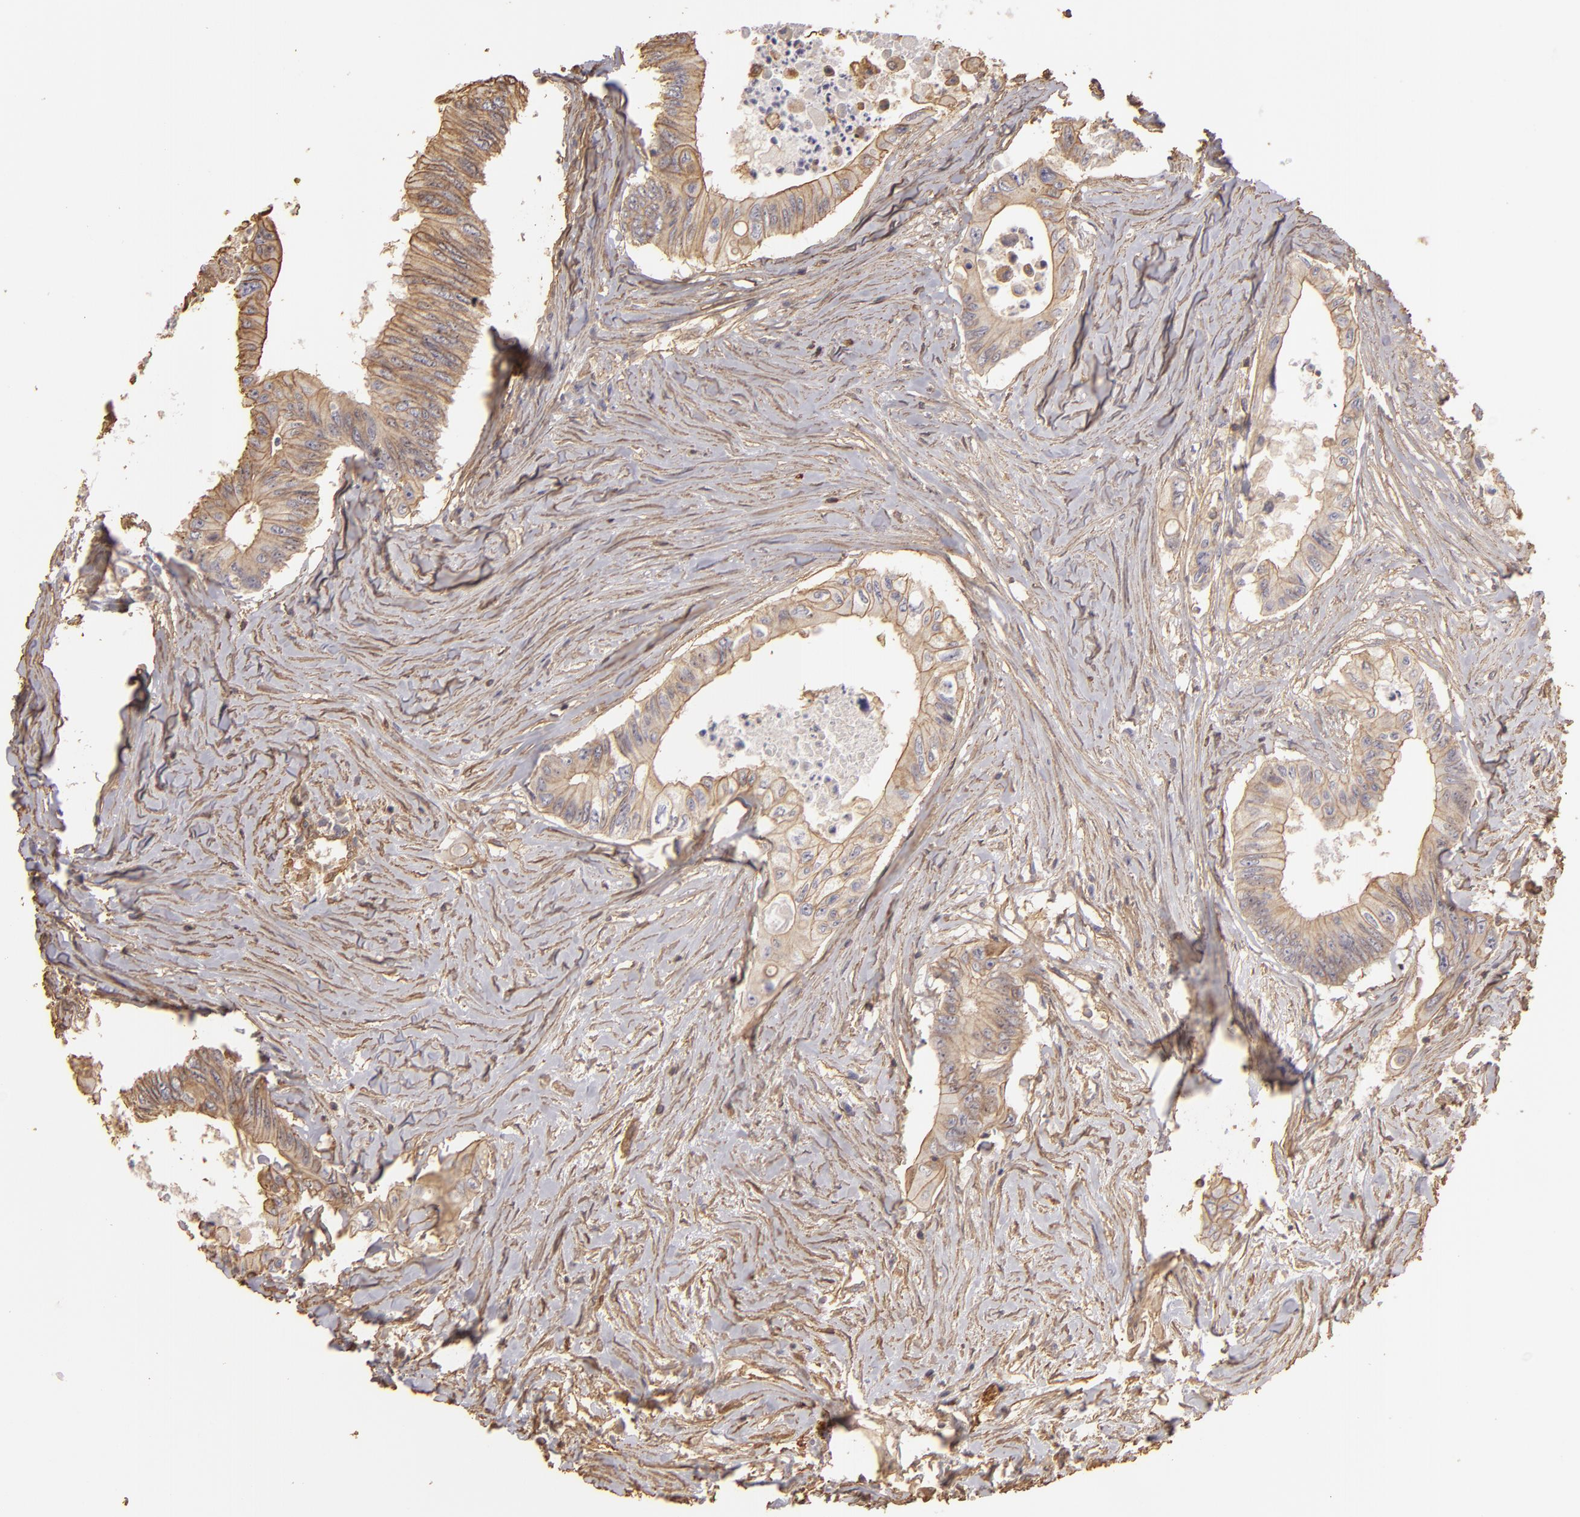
{"staining": {"intensity": "weak", "quantity": ">75%", "location": "cytoplasmic/membranous"}, "tissue": "colorectal cancer", "cell_type": "Tumor cells", "image_type": "cancer", "snomed": [{"axis": "morphology", "description": "Adenocarcinoma, NOS"}, {"axis": "topography", "description": "Colon"}], "caption": "The micrograph demonstrates immunohistochemical staining of adenocarcinoma (colorectal). There is weak cytoplasmic/membranous positivity is appreciated in about >75% of tumor cells.", "gene": "HSPB6", "patient": {"sex": "male", "age": 65}}